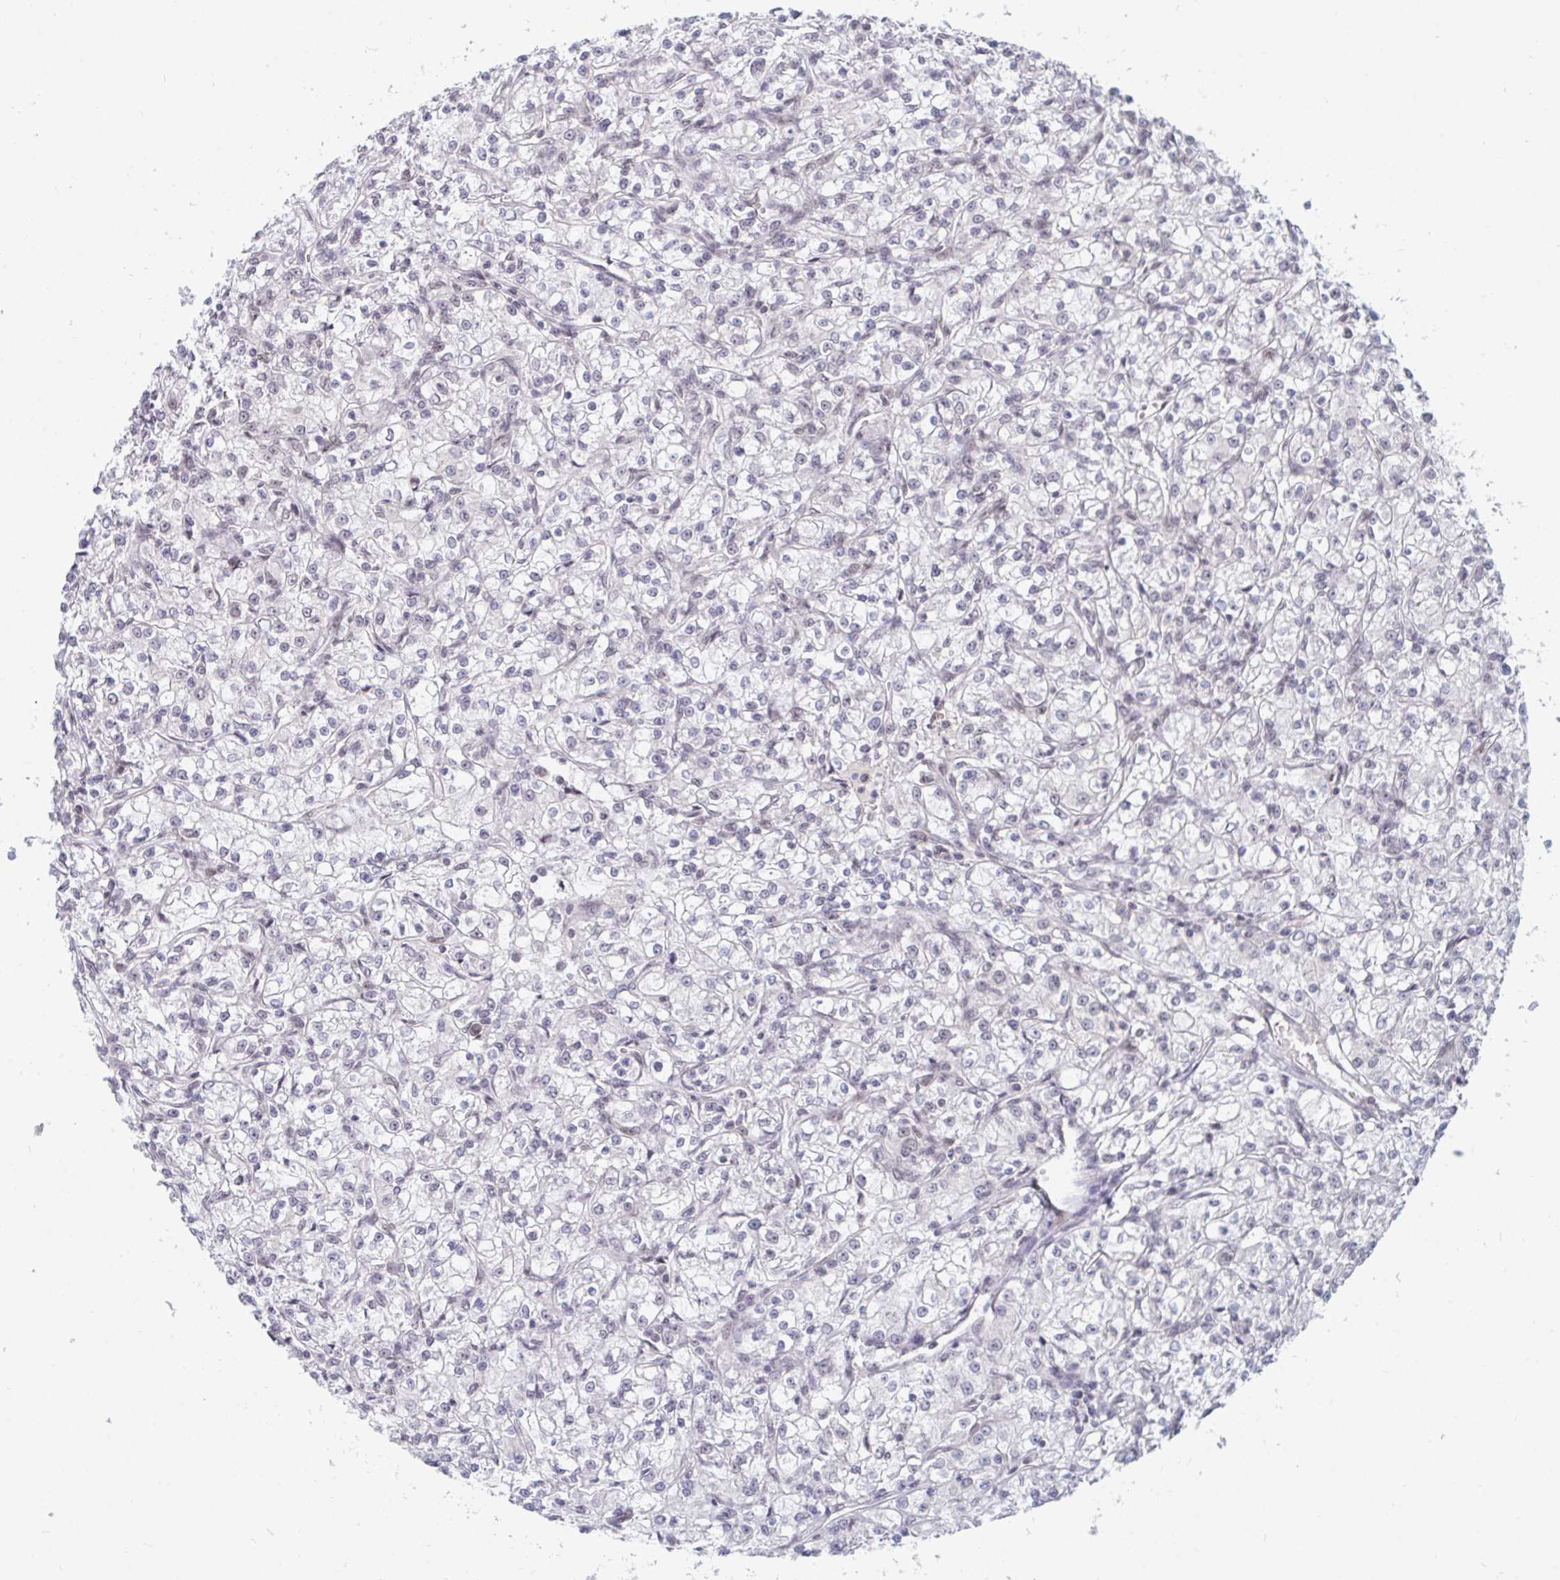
{"staining": {"intensity": "negative", "quantity": "none", "location": "none"}, "tissue": "renal cancer", "cell_type": "Tumor cells", "image_type": "cancer", "snomed": [{"axis": "morphology", "description": "Adenocarcinoma, NOS"}, {"axis": "topography", "description": "Kidney"}], "caption": "Photomicrograph shows no significant protein expression in tumor cells of renal adenocarcinoma.", "gene": "TRIP12", "patient": {"sex": "female", "age": 59}}